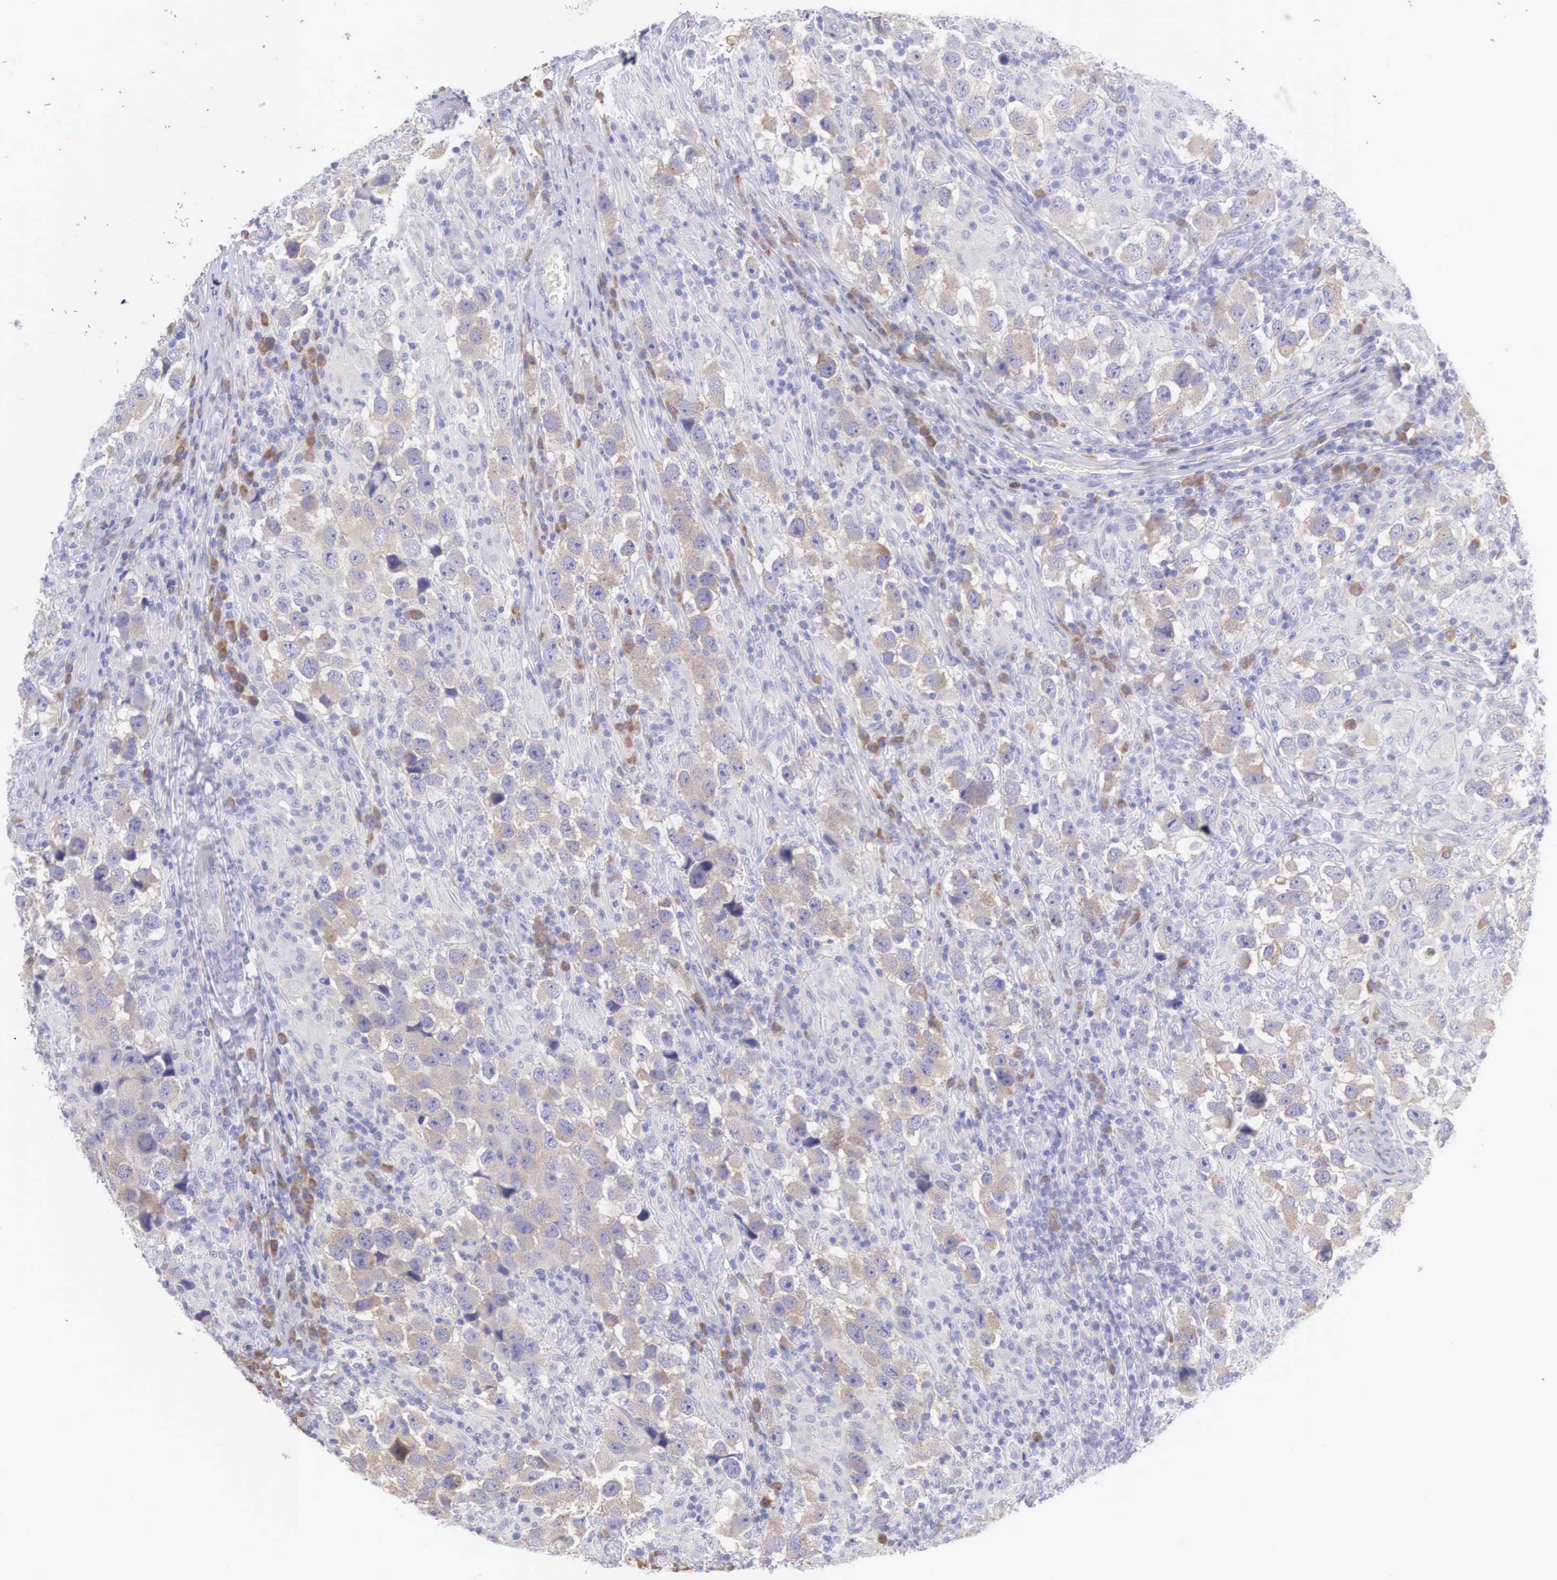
{"staining": {"intensity": "weak", "quantity": "25%-75%", "location": "cytoplasmic/membranous"}, "tissue": "testis cancer", "cell_type": "Tumor cells", "image_type": "cancer", "snomed": [{"axis": "morphology", "description": "Carcinoma, Embryonal, NOS"}, {"axis": "topography", "description": "Testis"}], "caption": "Testis cancer (embryonal carcinoma) was stained to show a protein in brown. There is low levels of weak cytoplasmic/membranous expression in about 25%-75% of tumor cells.", "gene": "ARFGAP3", "patient": {"sex": "male", "age": 21}}